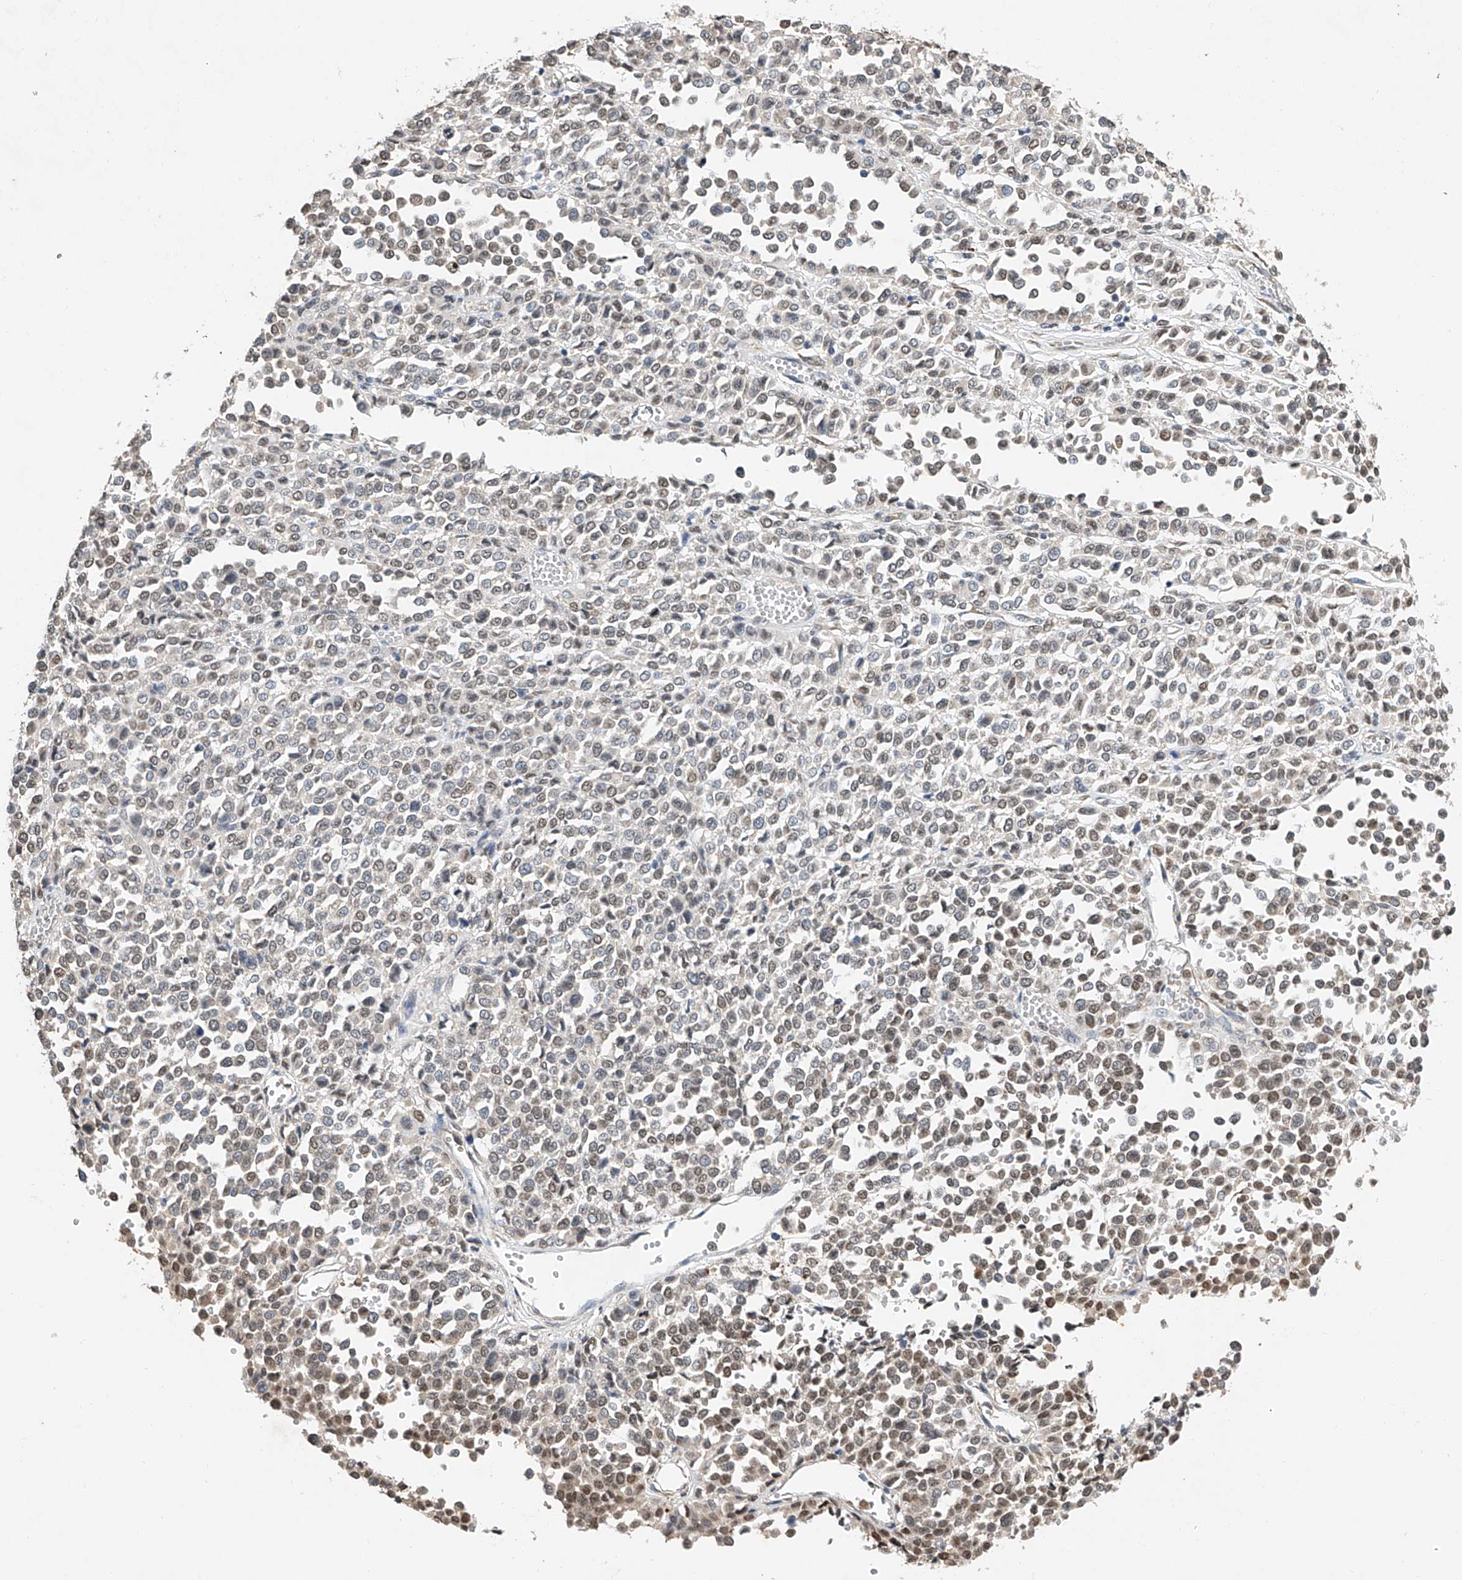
{"staining": {"intensity": "weak", "quantity": "<25%", "location": "nuclear"}, "tissue": "melanoma", "cell_type": "Tumor cells", "image_type": "cancer", "snomed": [{"axis": "morphology", "description": "Malignant melanoma, Metastatic site"}, {"axis": "topography", "description": "Pancreas"}], "caption": "Immunohistochemistry histopathology image of malignant melanoma (metastatic site) stained for a protein (brown), which demonstrates no expression in tumor cells.", "gene": "CTDP1", "patient": {"sex": "female", "age": 30}}